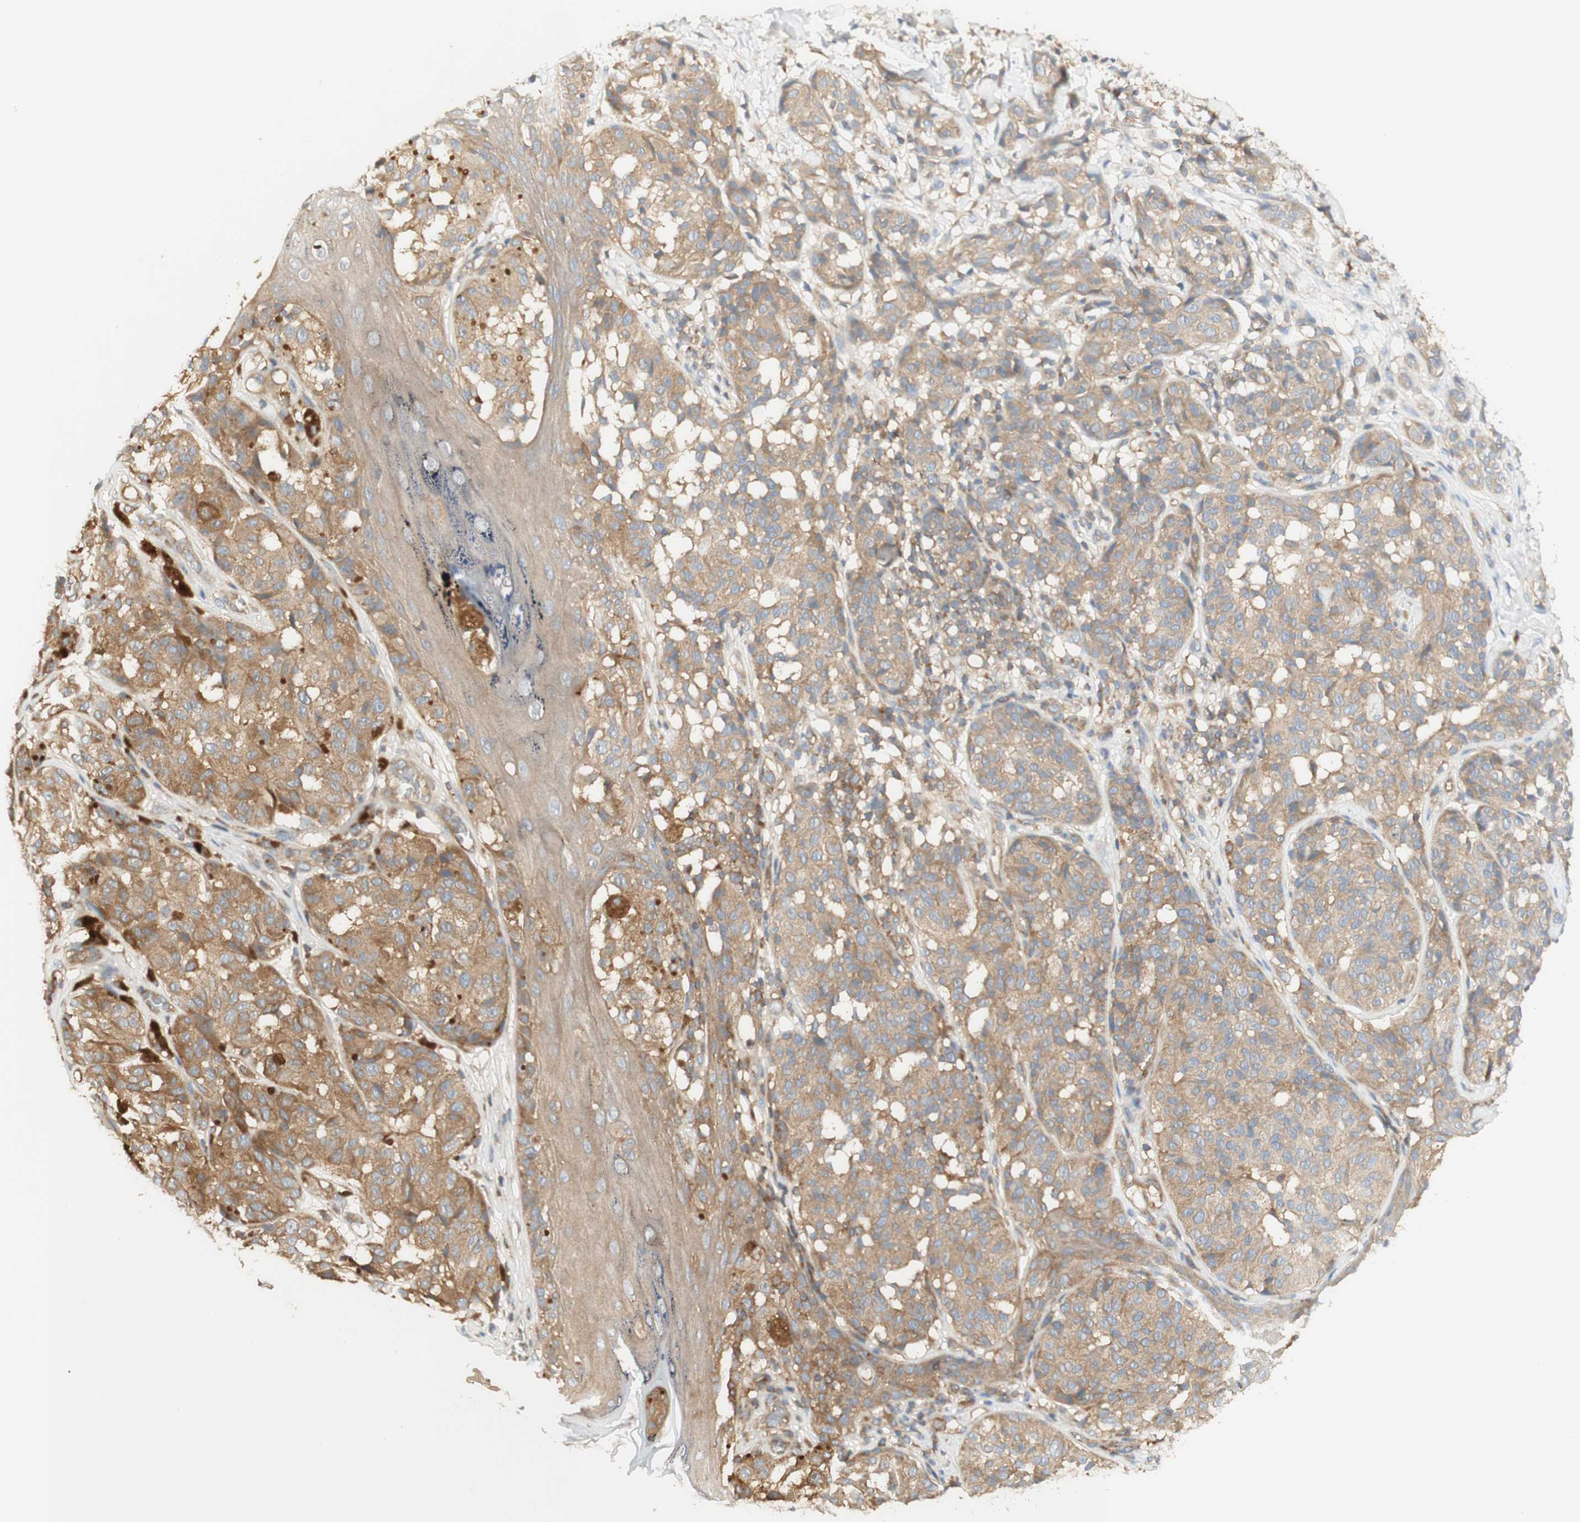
{"staining": {"intensity": "moderate", "quantity": ">75%", "location": "cytoplasmic/membranous"}, "tissue": "melanoma", "cell_type": "Tumor cells", "image_type": "cancer", "snomed": [{"axis": "morphology", "description": "Malignant melanoma, NOS"}, {"axis": "topography", "description": "Skin"}], "caption": "An image of human melanoma stained for a protein demonstrates moderate cytoplasmic/membranous brown staining in tumor cells. Immunohistochemistry (ihc) stains the protein in brown and the nuclei are stained blue.", "gene": "IKBKG", "patient": {"sex": "female", "age": 46}}